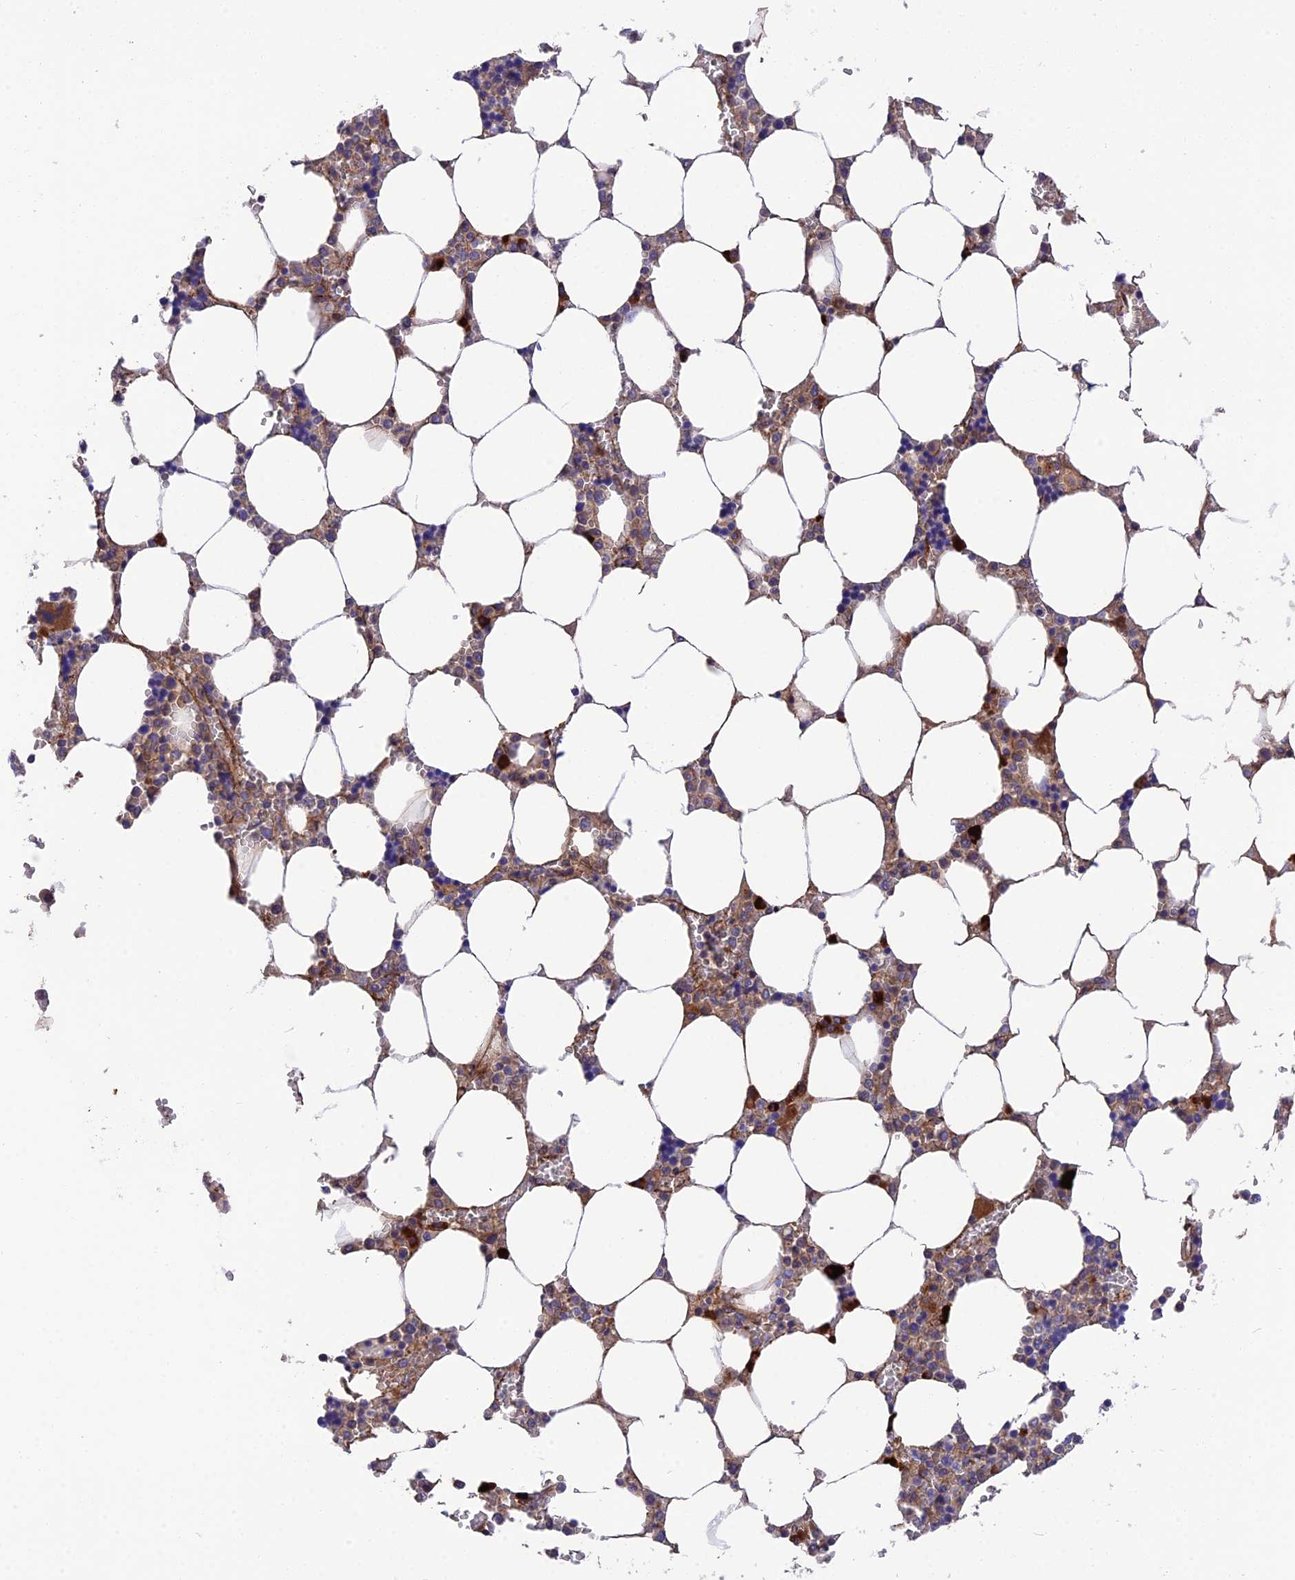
{"staining": {"intensity": "strong", "quantity": "<25%", "location": "cytoplasmic/membranous"}, "tissue": "bone marrow", "cell_type": "Hematopoietic cells", "image_type": "normal", "snomed": [{"axis": "morphology", "description": "Normal tissue, NOS"}, {"axis": "topography", "description": "Bone marrow"}], "caption": "Immunohistochemistry (IHC) micrograph of benign human bone marrow stained for a protein (brown), which displays medium levels of strong cytoplasmic/membranous expression in about <25% of hematopoietic cells.", "gene": "MFSD2A", "patient": {"sex": "male", "age": 64}}